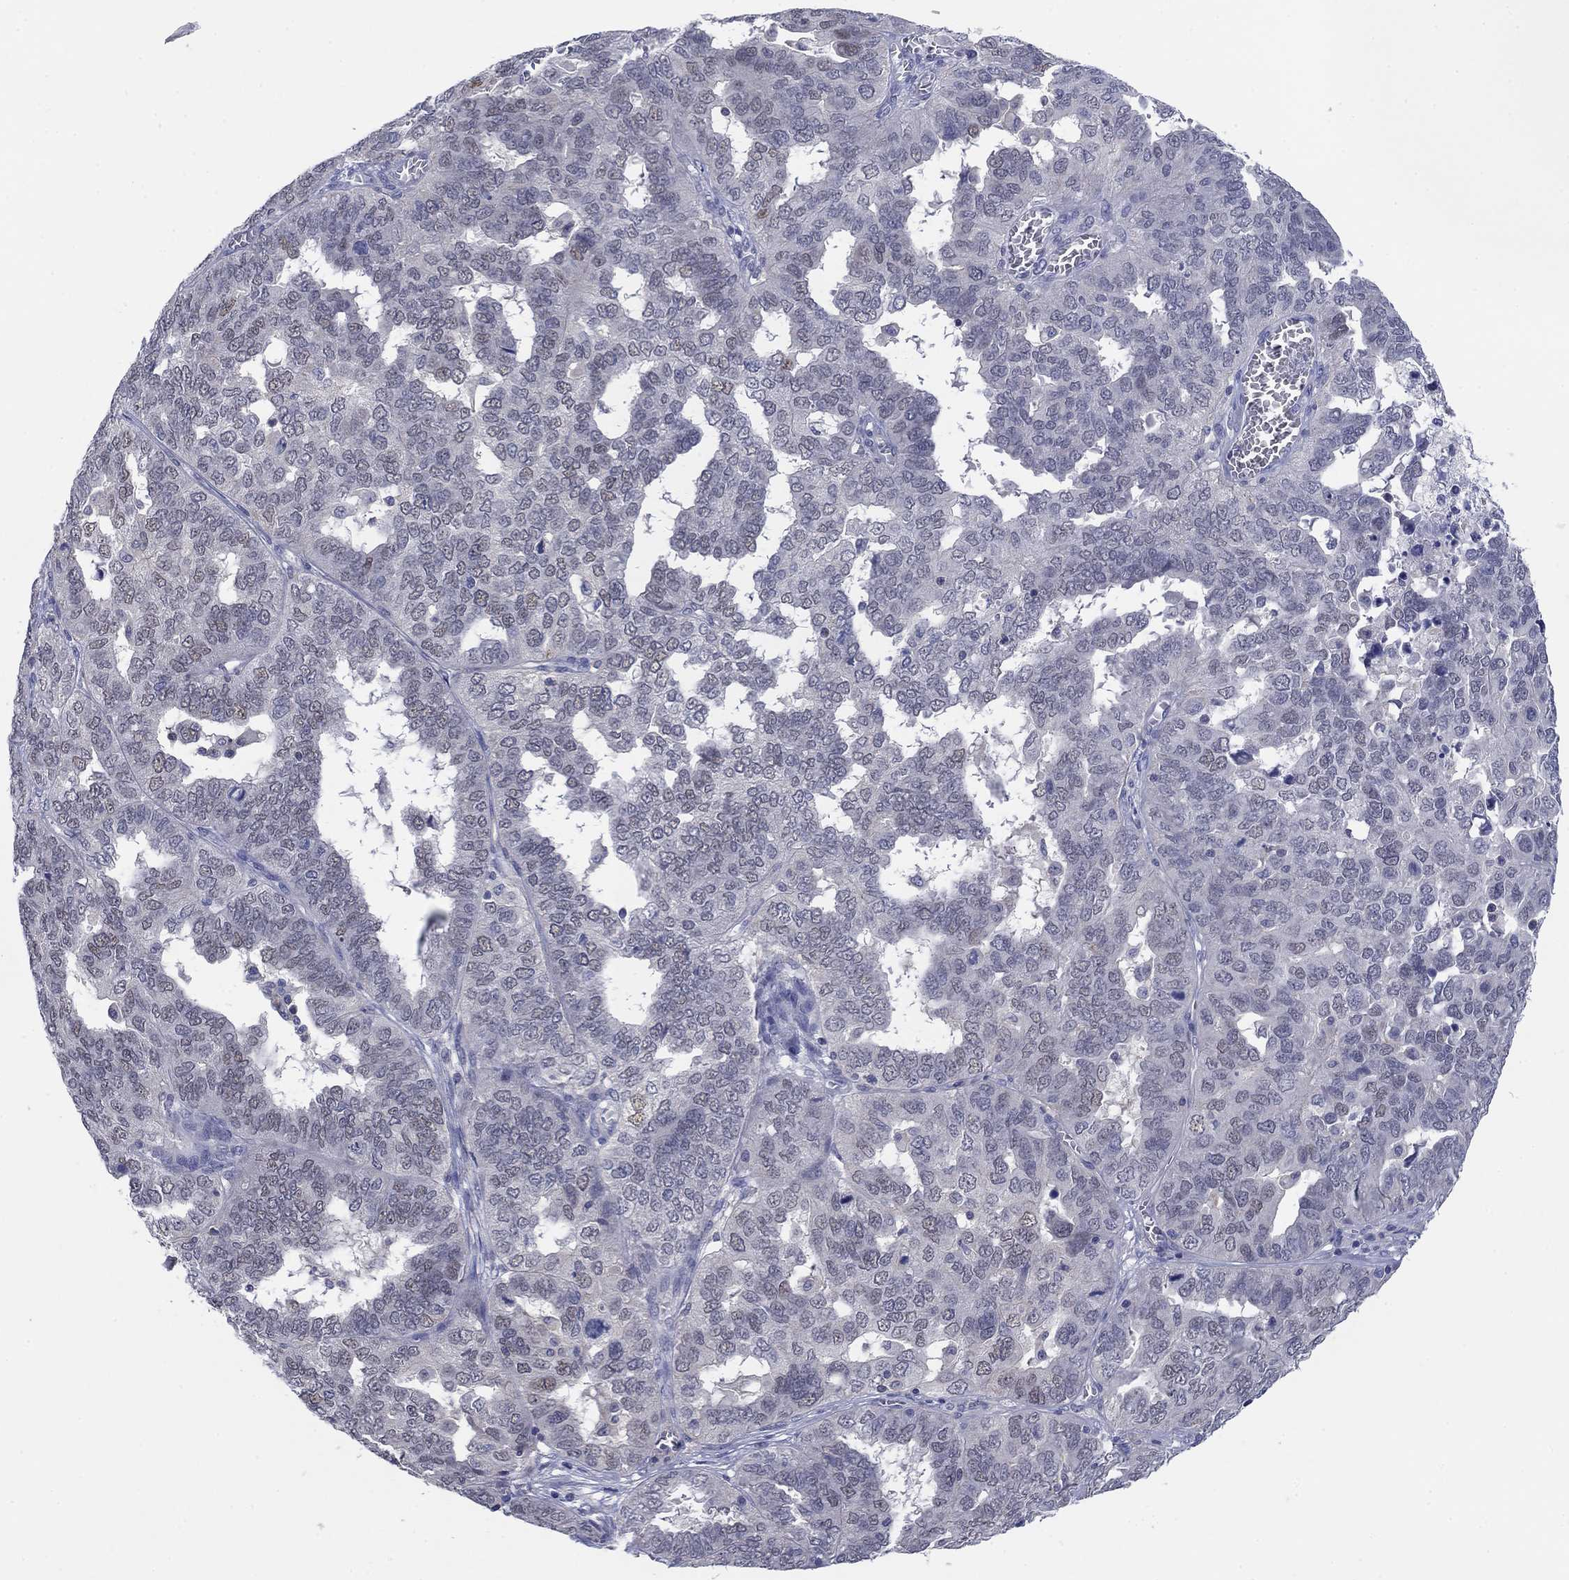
{"staining": {"intensity": "weak", "quantity": "<25%", "location": "nuclear"}, "tissue": "ovarian cancer", "cell_type": "Tumor cells", "image_type": "cancer", "snomed": [{"axis": "morphology", "description": "Carcinoma, endometroid"}, {"axis": "topography", "description": "Soft tissue"}, {"axis": "topography", "description": "Ovary"}], "caption": "Protein analysis of ovarian cancer reveals no significant staining in tumor cells.", "gene": "FER1L6", "patient": {"sex": "female", "age": 52}}